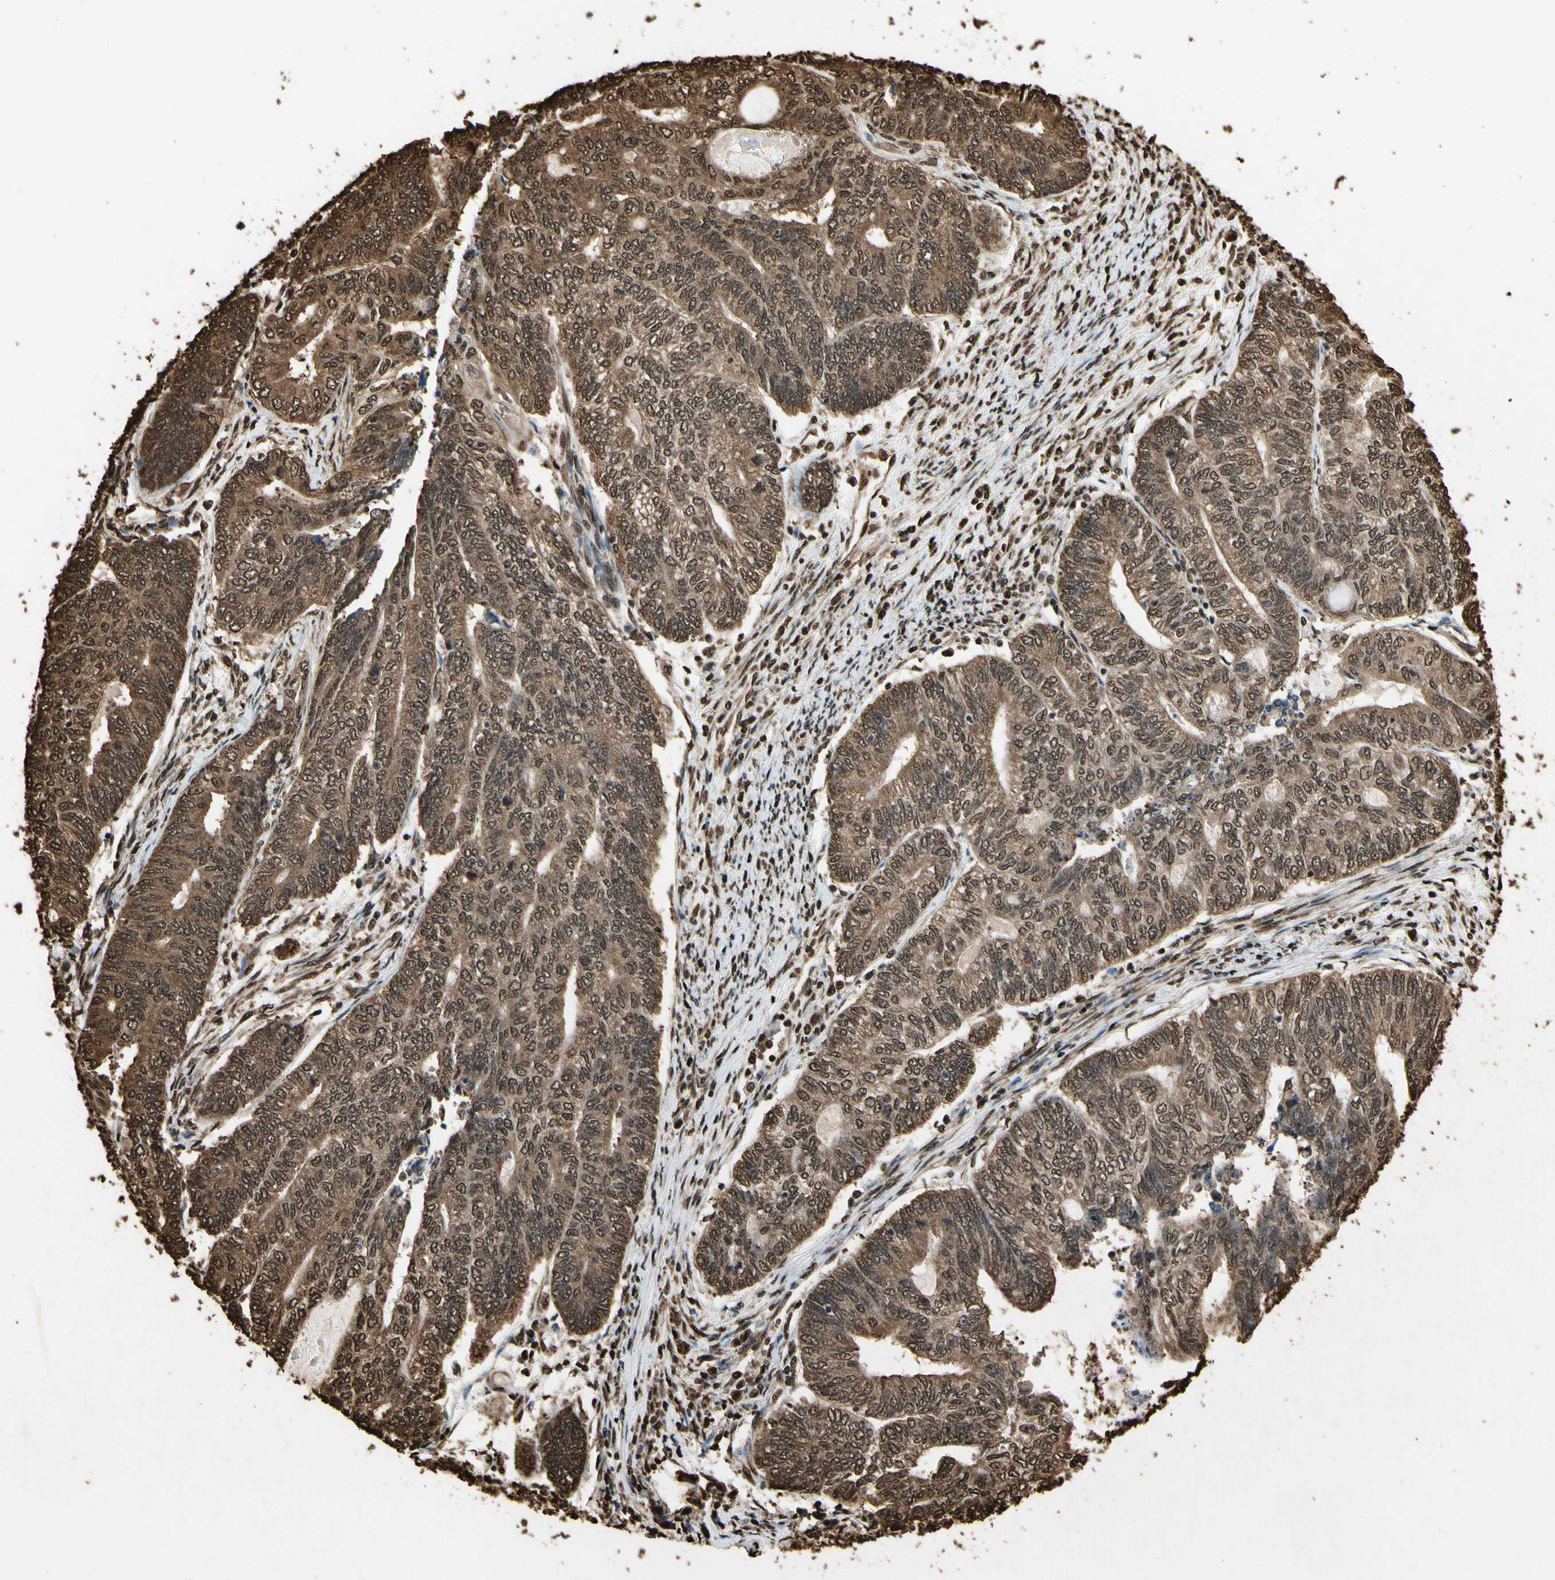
{"staining": {"intensity": "strong", "quantity": ">75%", "location": "cytoplasmic/membranous,nuclear"}, "tissue": "endometrial cancer", "cell_type": "Tumor cells", "image_type": "cancer", "snomed": [{"axis": "morphology", "description": "Adenocarcinoma, NOS"}, {"axis": "topography", "description": "Uterus"}, {"axis": "topography", "description": "Endometrium"}], "caption": "Adenocarcinoma (endometrial) tissue exhibits strong cytoplasmic/membranous and nuclear expression in about >75% of tumor cells", "gene": "HNRNPK", "patient": {"sex": "female", "age": 70}}